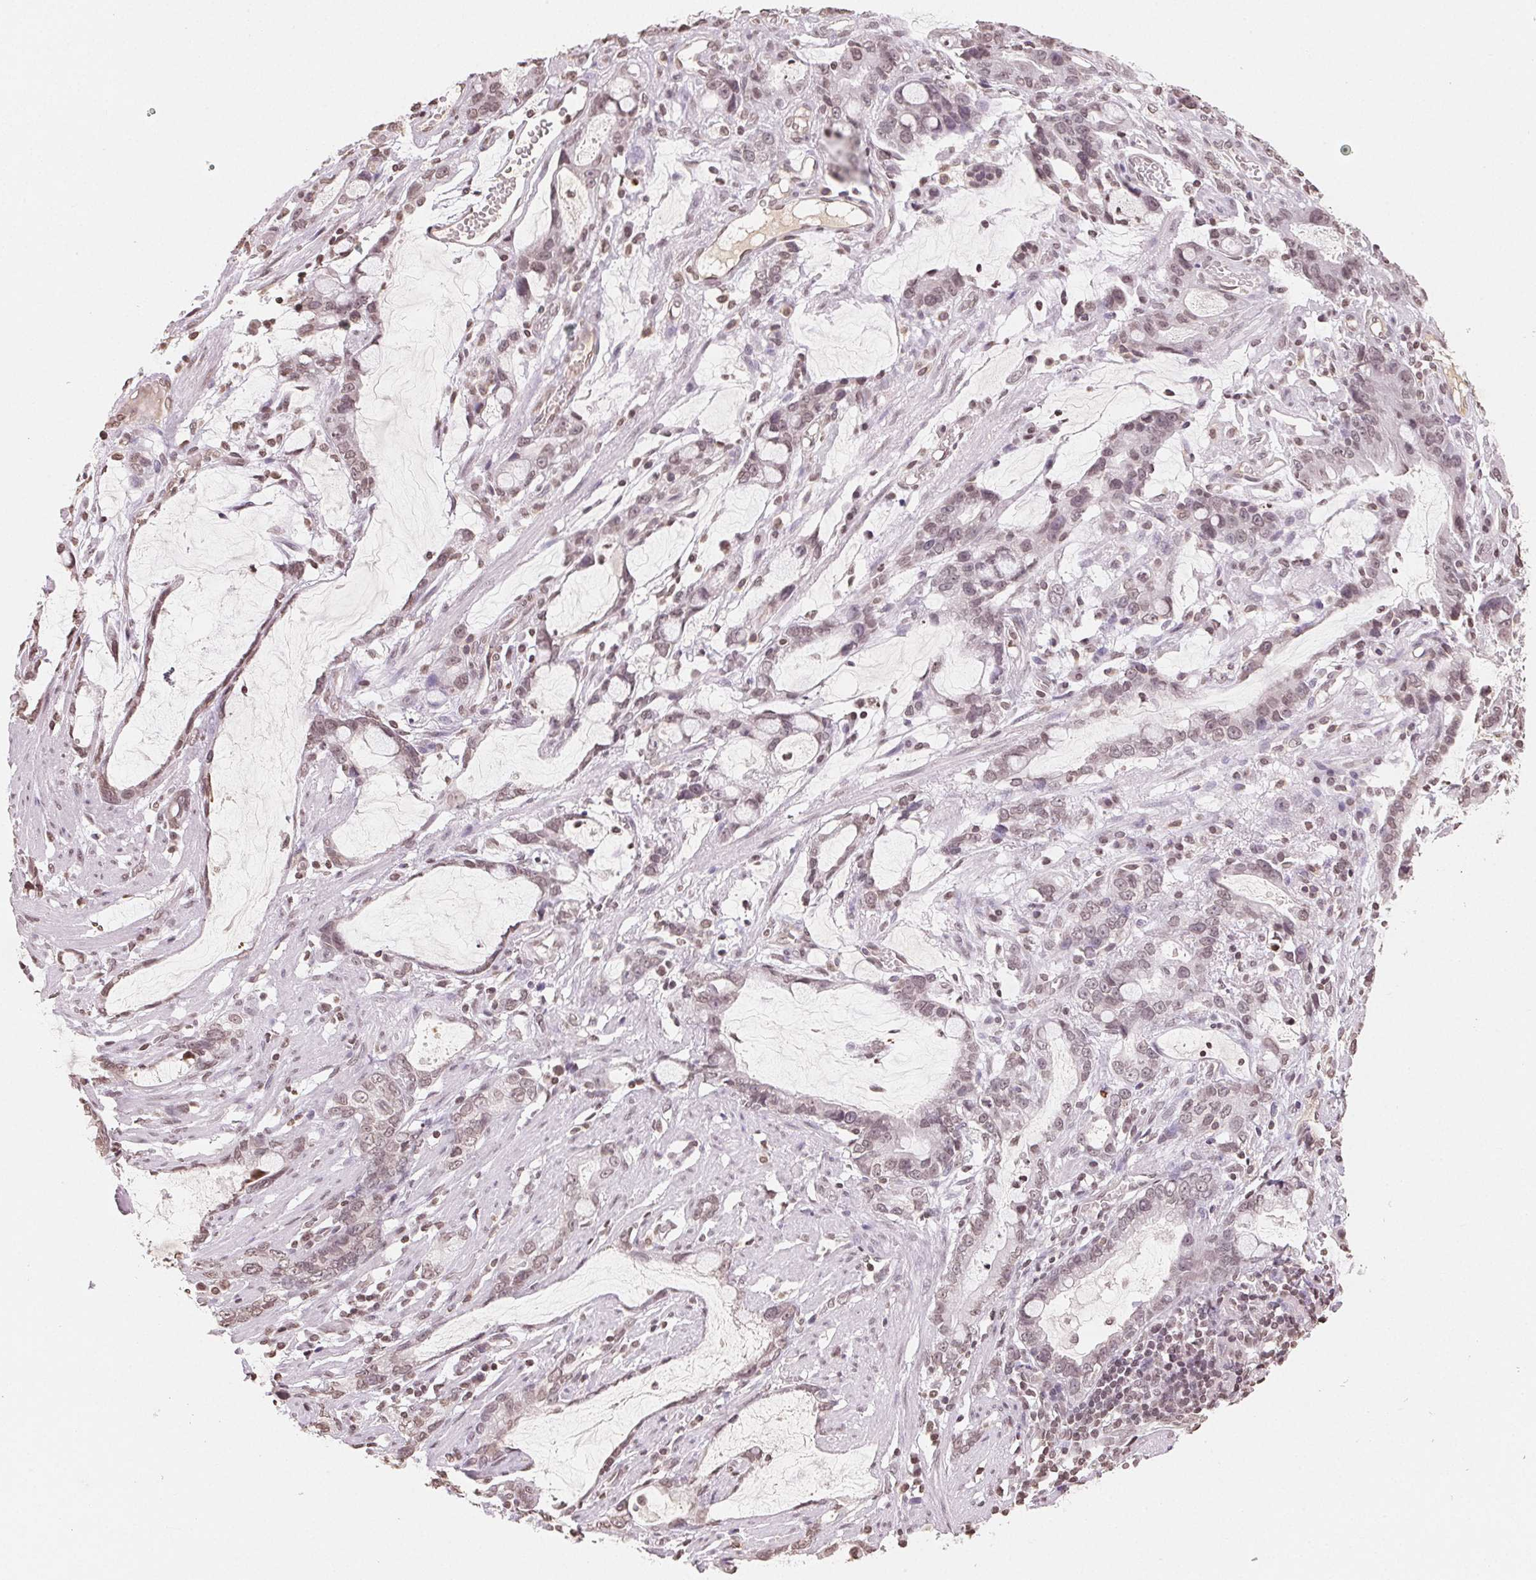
{"staining": {"intensity": "weak", "quantity": ">75%", "location": "nuclear"}, "tissue": "stomach cancer", "cell_type": "Tumor cells", "image_type": "cancer", "snomed": [{"axis": "morphology", "description": "Adenocarcinoma, NOS"}, {"axis": "topography", "description": "Stomach"}], "caption": "Stomach cancer tissue shows weak nuclear staining in about >75% of tumor cells, visualized by immunohistochemistry.", "gene": "TBP", "patient": {"sex": "male", "age": 55}}